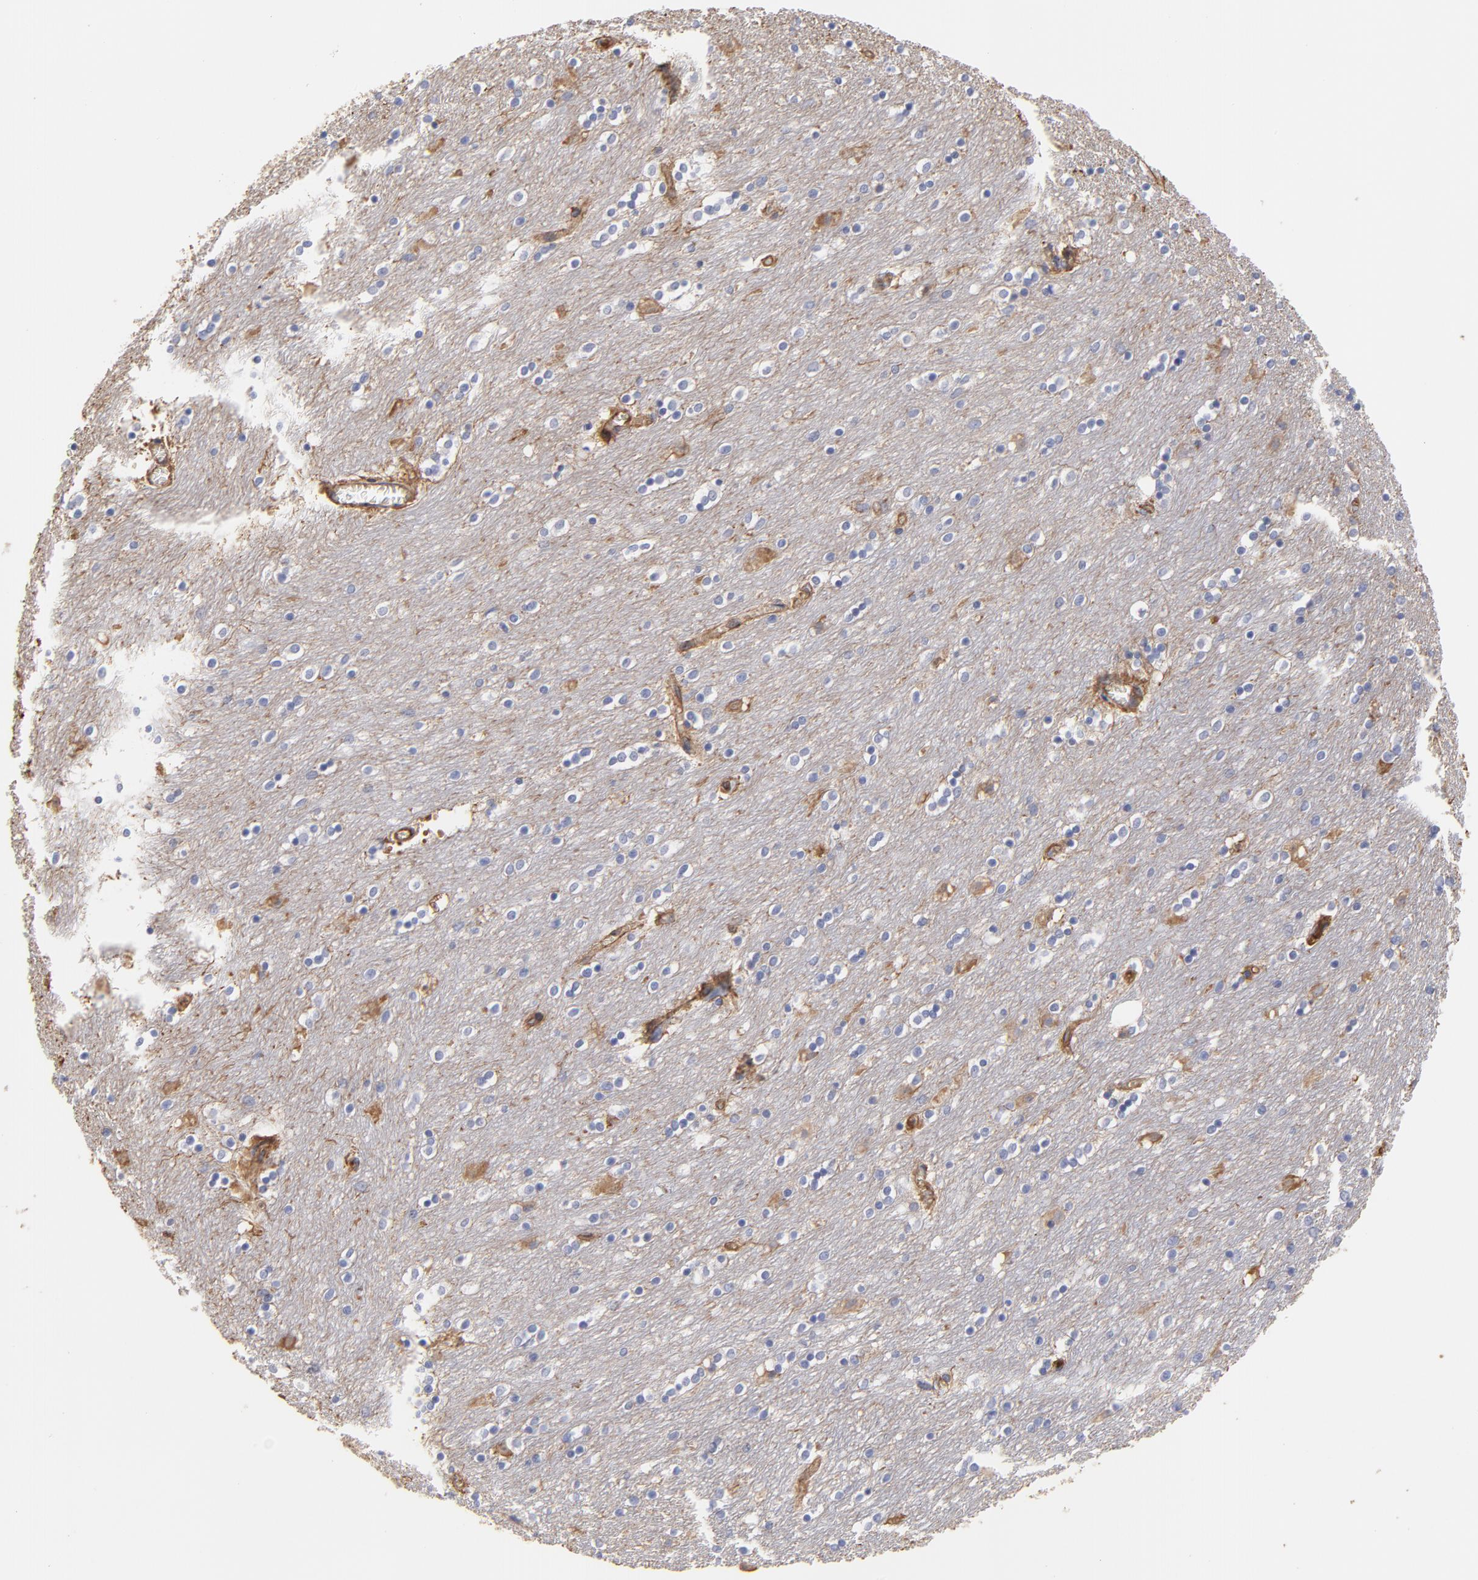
{"staining": {"intensity": "moderate", "quantity": "25%-75%", "location": "cytoplasmic/membranous"}, "tissue": "caudate", "cell_type": "Glial cells", "image_type": "normal", "snomed": [{"axis": "morphology", "description": "Normal tissue, NOS"}, {"axis": "topography", "description": "Lateral ventricle wall"}], "caption": "A brown stain labels moderate cytoplasmic/membranous staining of a protein in glial cells of normal human caudate.", "gene": "LRCH2", "patient": {"sex": "female", "age": 54}}